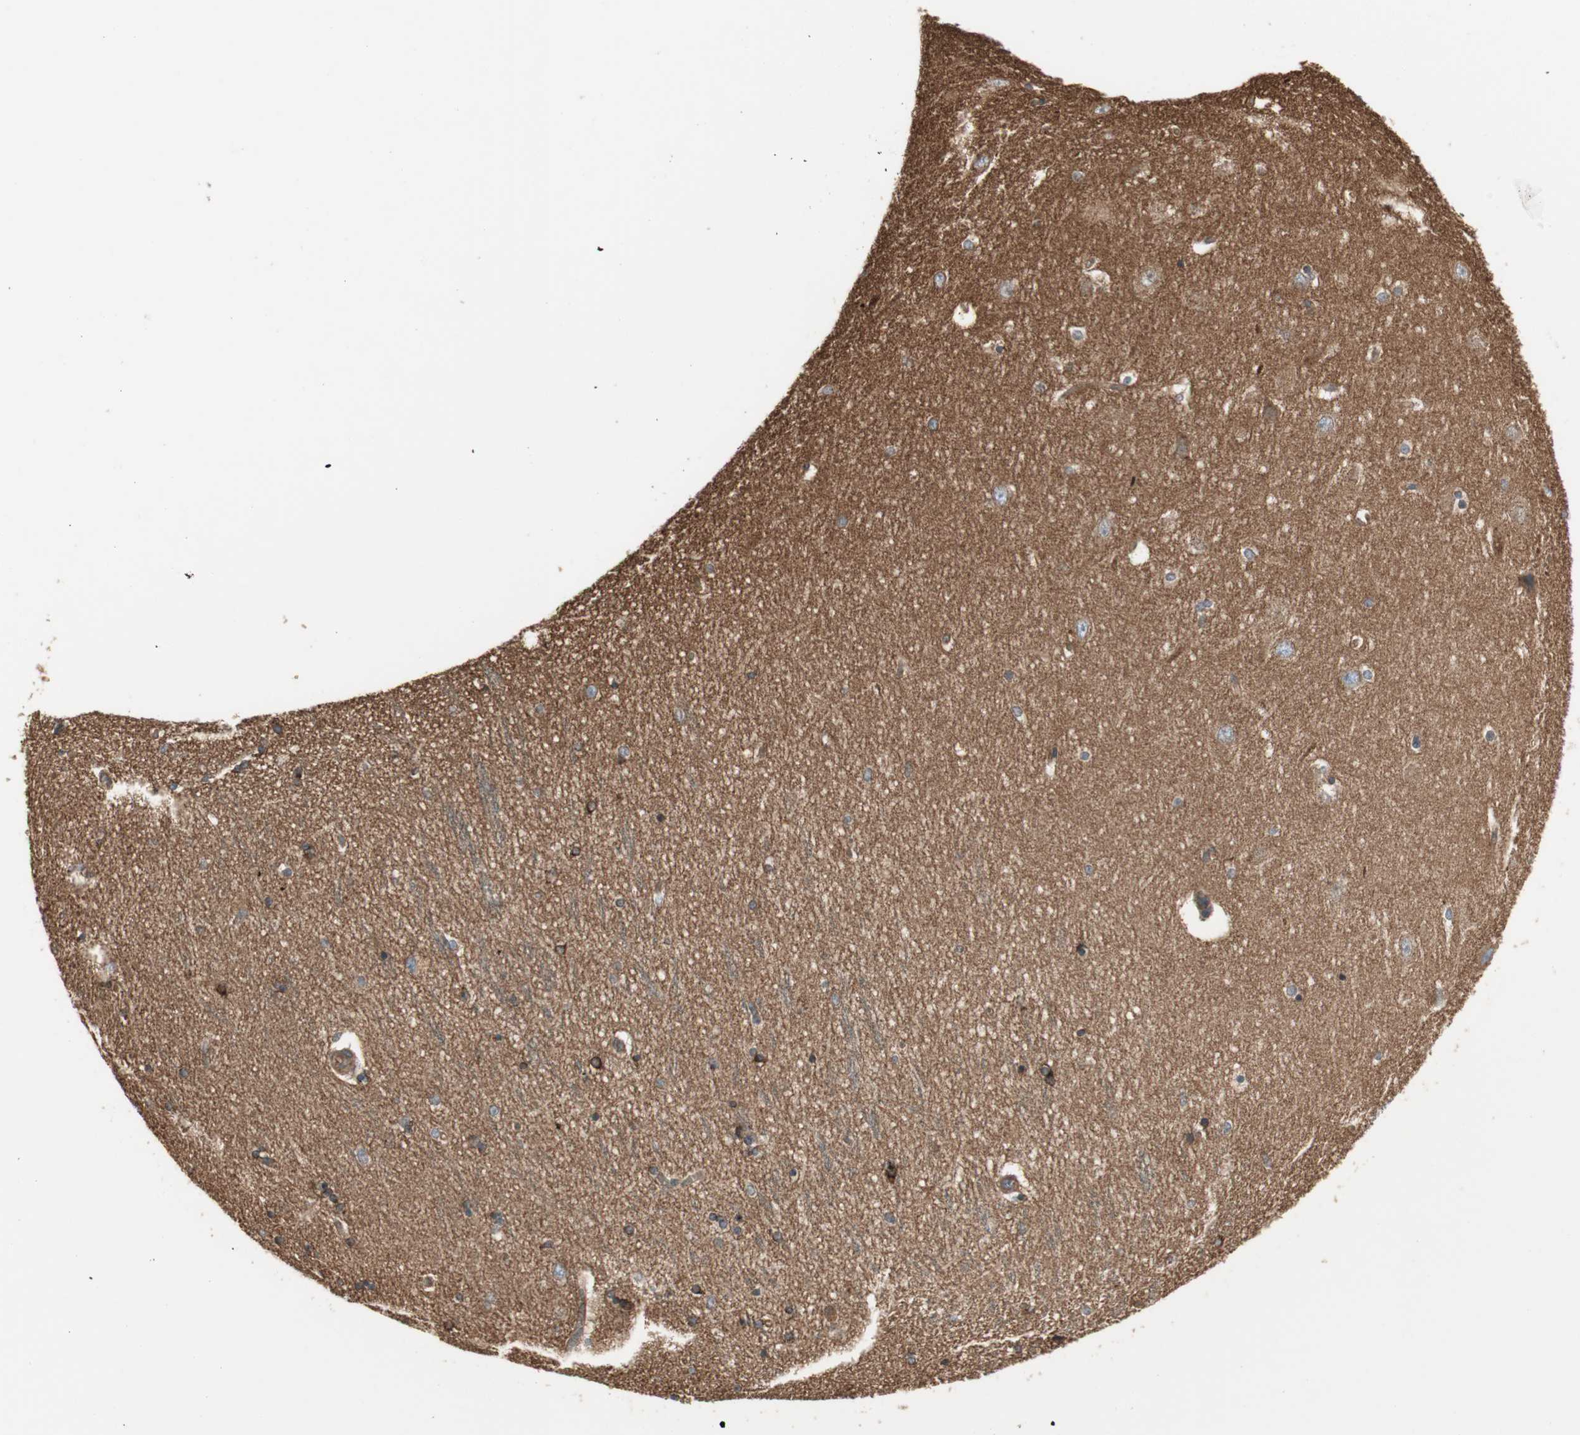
{"staining": {"intensity": "weak", "quantity": "25%-75%", "location": "cytoplasmic/membranous"}, "tissue": "hippocampus", "cell_type": "Glial cells", "image_type": "normal", "snomed": [{"axis": "morphology", "description": "Normal tissue, NOS"}, {"axis": "topography", "description": "Hippocampus"}], "caption": "The image exhibits staining of unremarkable hippocampus, revealing weak cytoplasmic/membranous protein expression (brown color) within glial cells.", "gene": "H6PD", "patient": {"sex": "female", "age": 54}}